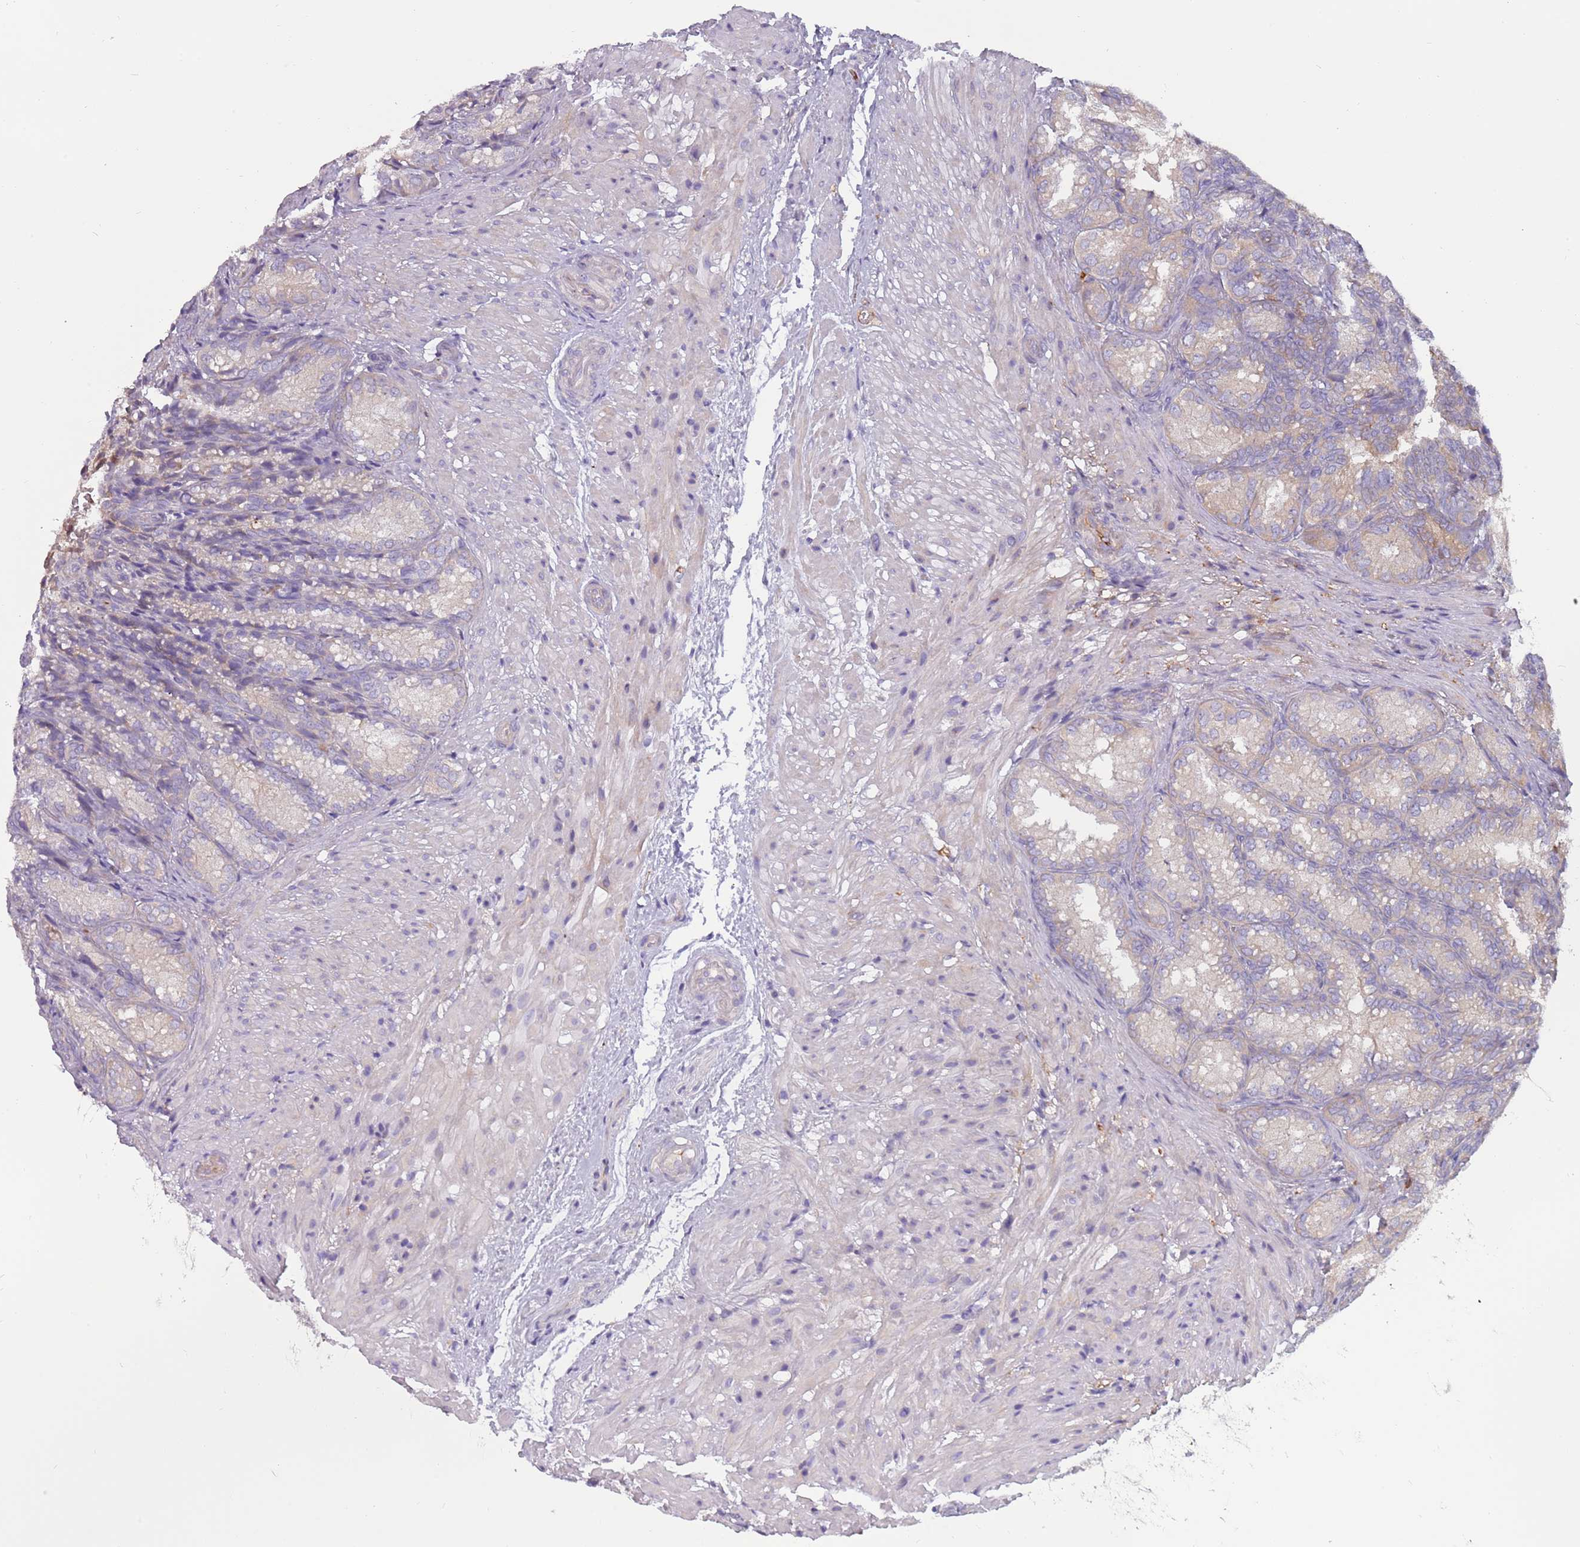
{"staining": {"intensity": "weak", "quantity": "25%-75%", "location": "cytoplasmic/membranous"}, "tissue": "seminal vesicle", "cell_type": "Glandular cells", "image_type": "normal", "snomed": [{"axis": "morphology", "description": "Normal tissue, NOS"}, {"axis": "topography", "description": "Seminal veicle"}], "caption": "Seminal vesicle stained with a brown dye reveals weak cytoplasmic/membranous positive expression in about 25%-75% of glandular cells.", "gene": "NADK", "patient": {"sex": "male", "age": 58}}